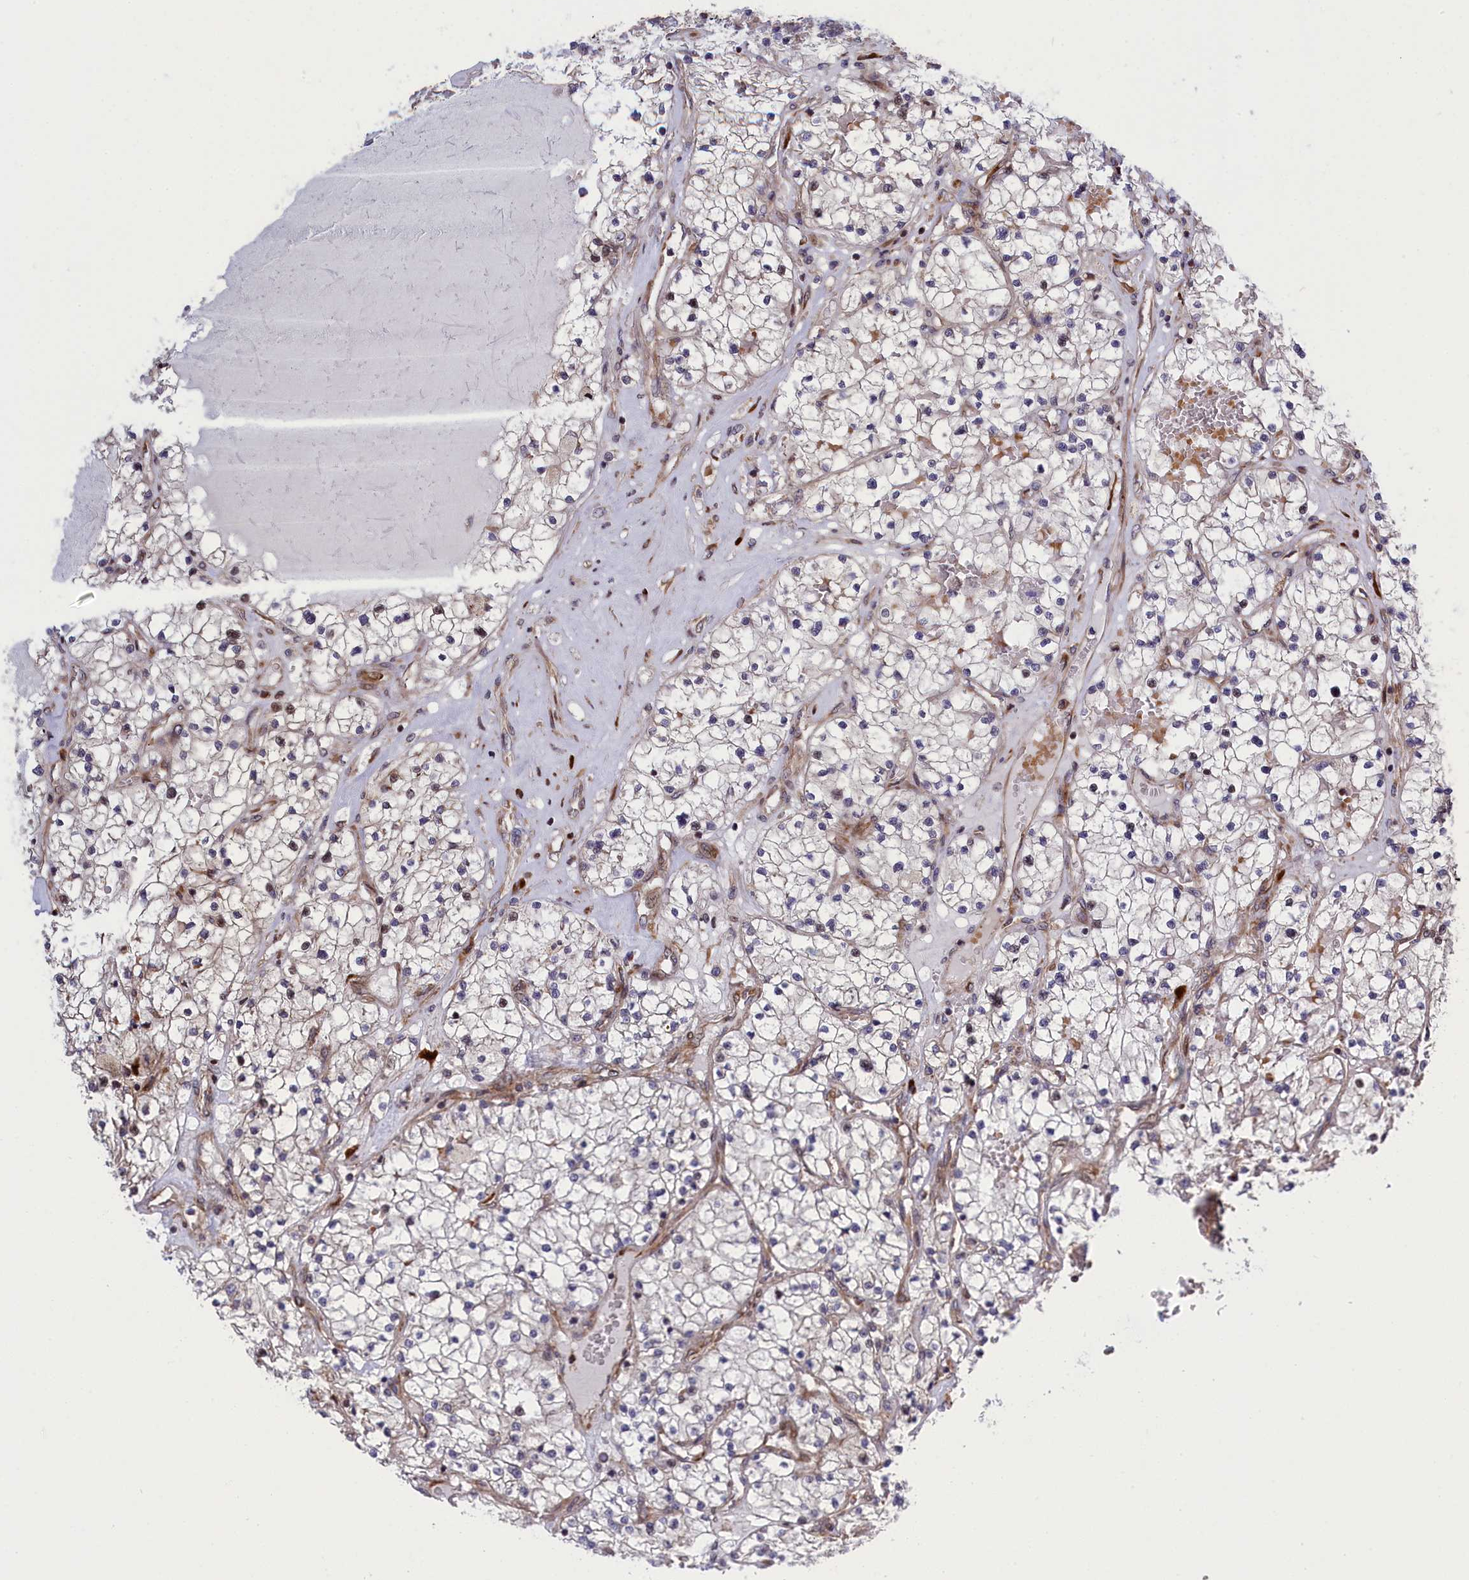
{"staining": {"intensity": "negative", "quantity": "none", "location": "none"}, "tissue": "renal cancer", "cell_type": "Tumor cells", "image_type": "cancer", "snomed": [{"axis": "morphology", "description": "Normal tissue, NOS"}, {"axis": "morphology", "description": "Adenocarcinoma, NOS"}, {"axis": "topography", "description": "Kidney"}], "caption": "Immunohistochemistry histopathology image of renal cancer (adenocarcinoma) stained for a protein (brown), which displays no positivity in tumor cells.", "gene": "DDX60L", "patient": {"sex": "male", "age": 68}}